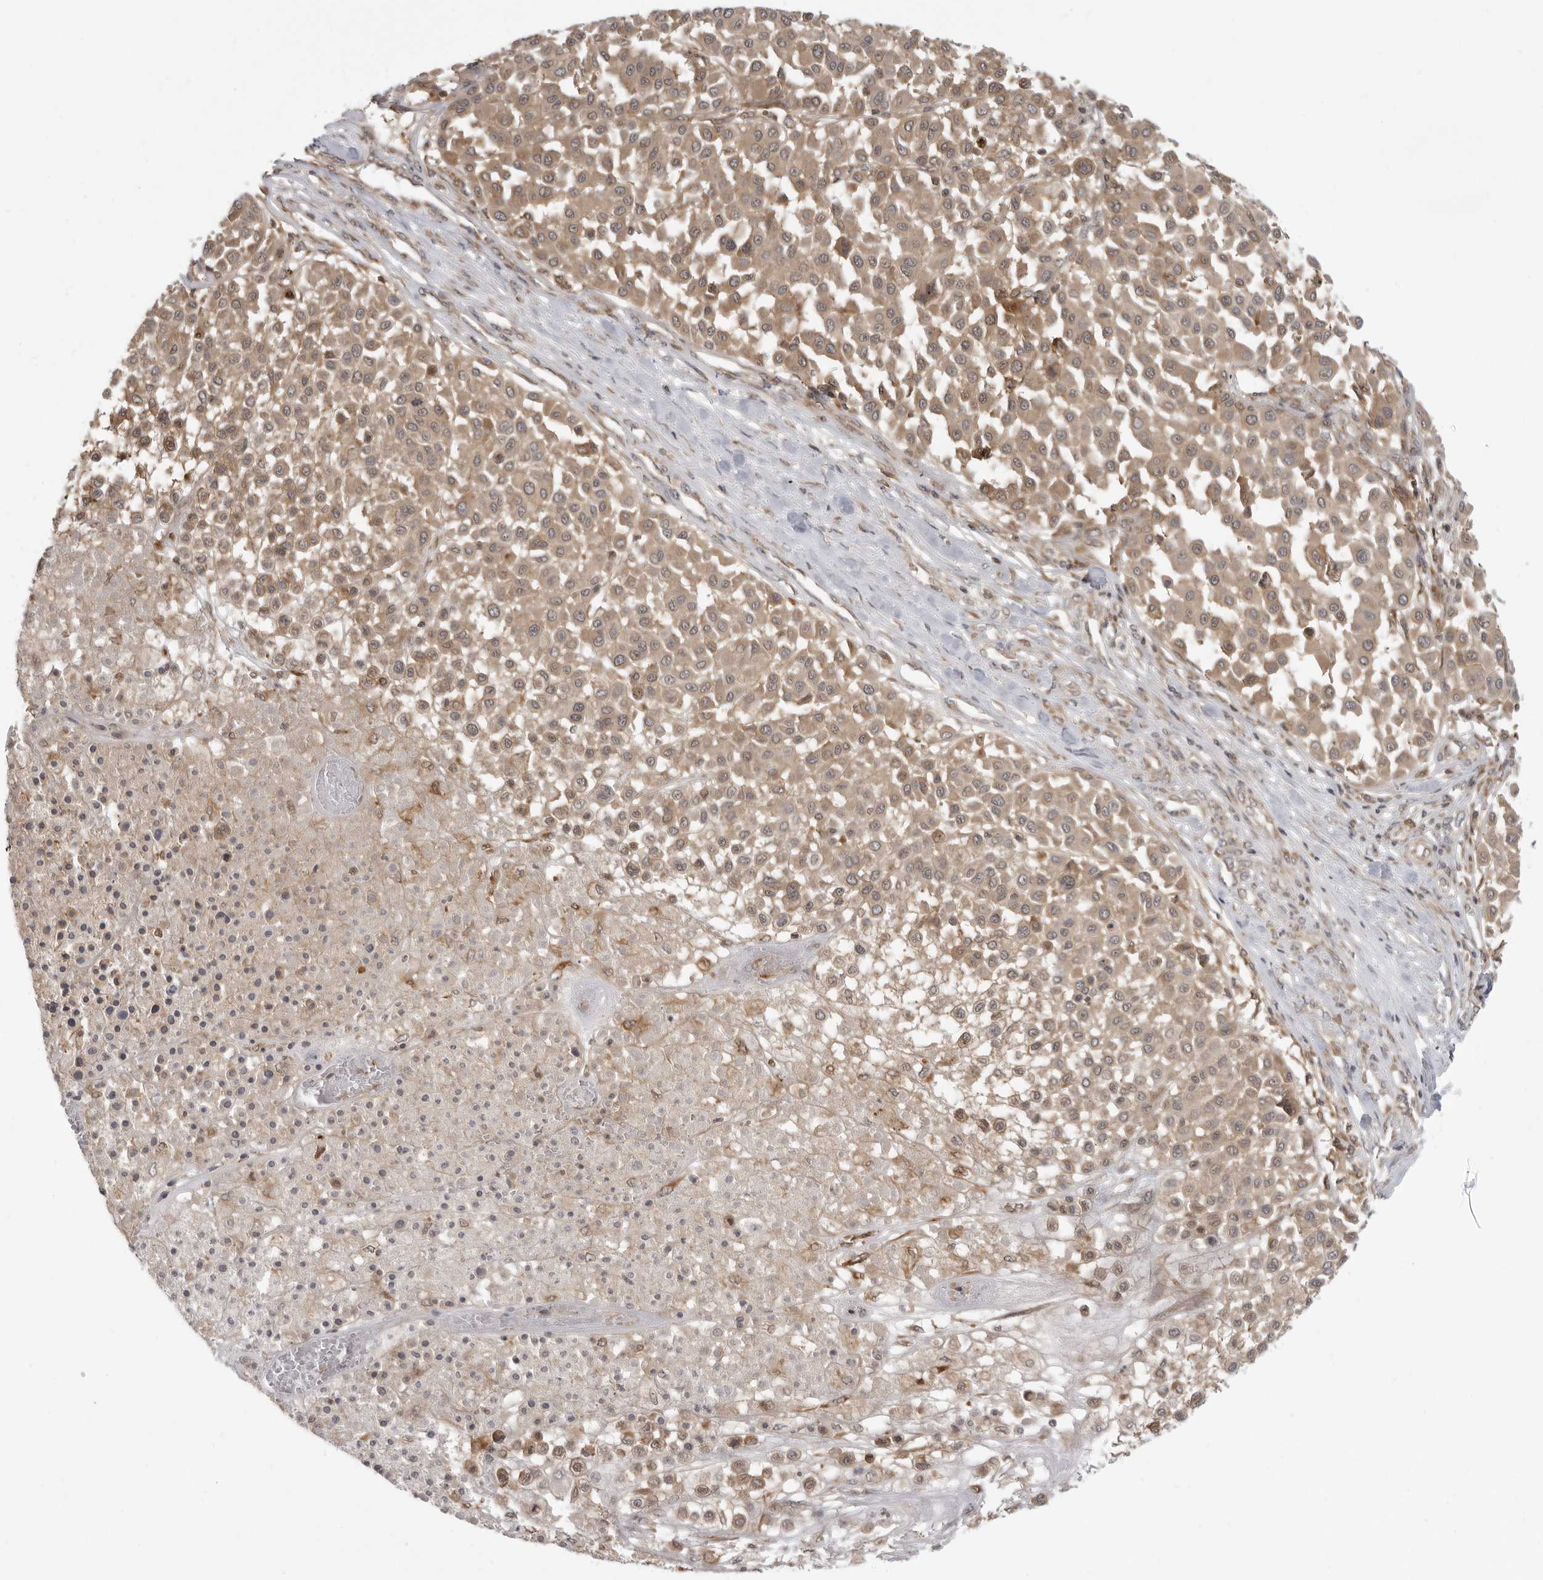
{"staining": {"intensity": "weak", "quantity": ">75%", "location": "cytoplasmic/membranous"}, "tissue": "melanoma", "cell_type": "Tumor cells", "image_type": "cancer", "snomed": [{"axis": "morphology", "description": "Malignant melanoma, Metastatic site"}, {"axis": "topography", "description": "Soft tissue"}], "caption": "Weak cytoplasmic/membranous positivity is present in about >75% of tumor cells in melanoma.", "gene": "PRRC2A", "patient": {"sex": "male", "age": 41}}